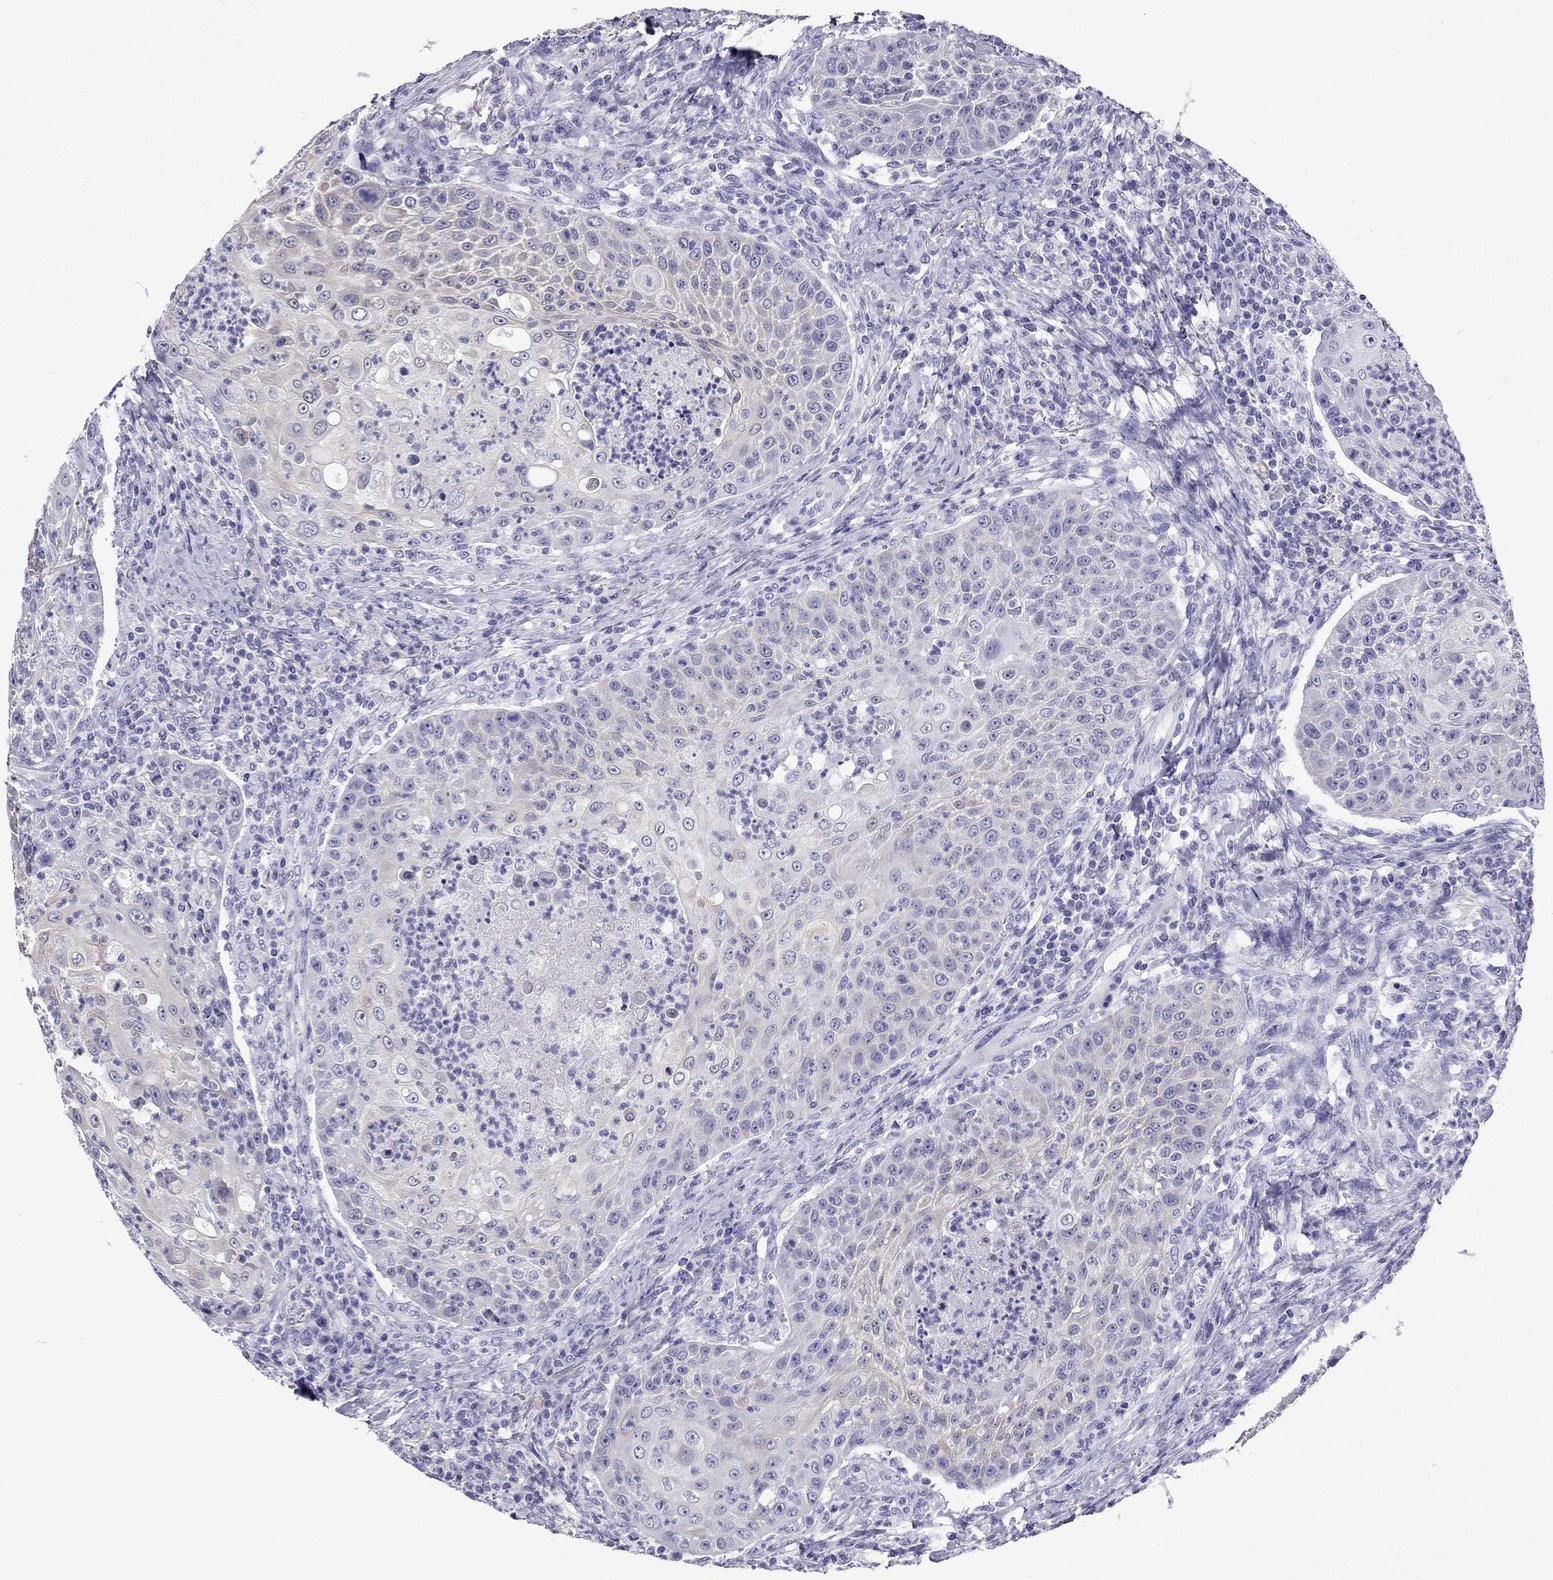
{"staining": {"intensity": "negative", "quantity": "none", "location": "none"}, "tissue": "head and neck cancer", "cell_type": "Tumor cells", "image_type": "cancer", "snomed": [{"axis": "morphology", "description": "Squamous cell carcinoma, NOS"}, {"axis": "topography", "description": "Head-Neck"}], "caption": "Head and neck squamous cell carcinoma was stained to show a protein in brown. There is no significant positivity in tumor cells. Brightfield microscopy of immunohistochemistry (IHC) stained with DAB (3,3'-diaminobenzidine) (brown) and hematoxylin (blue), captured at high magnification.", "gene": "GJA8", "patient": {"sex": "male", "age": 69}}